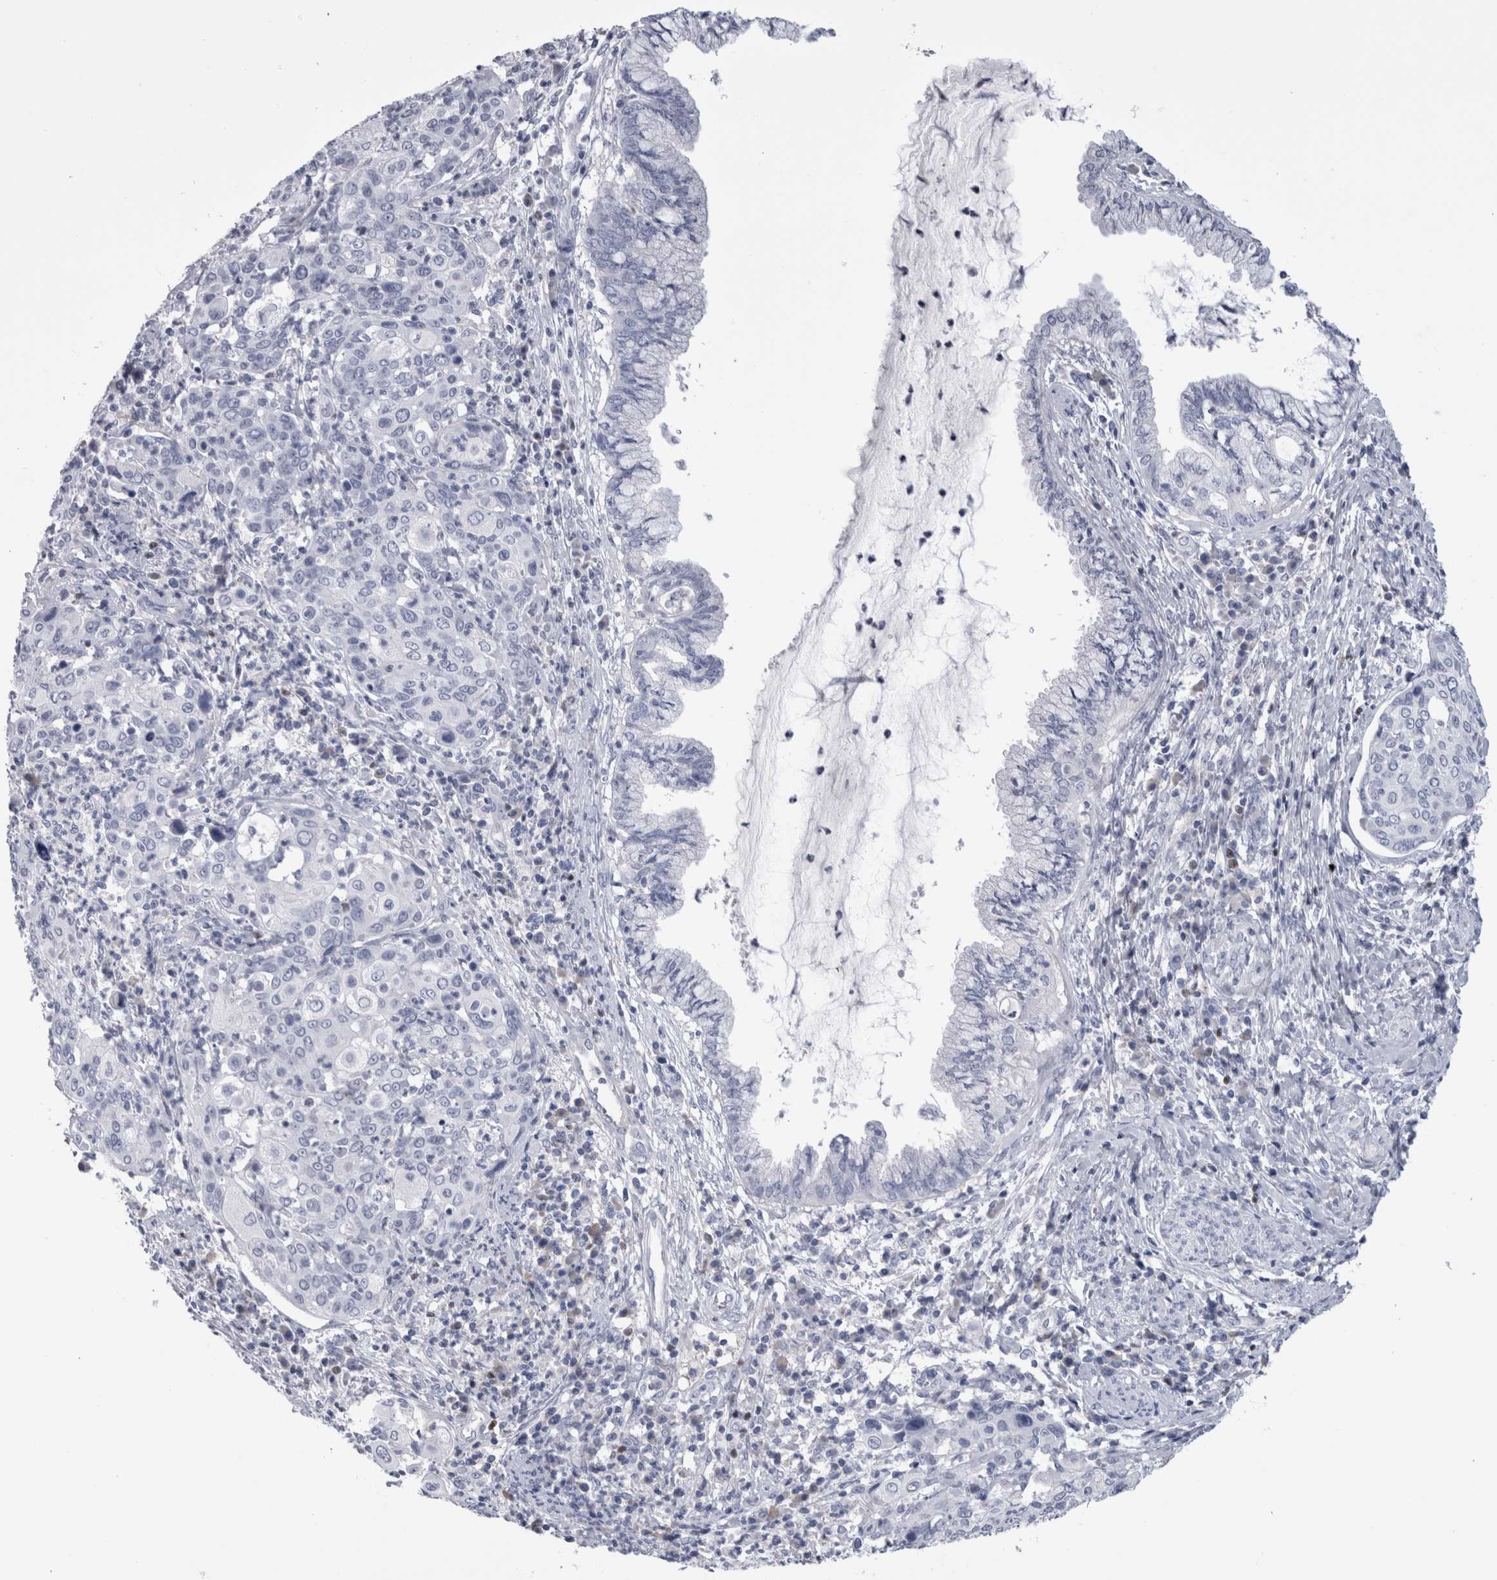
{"staining": {"intensity": "negative", "quantity": "none", "location": "none"}, "tissue": "cervical cancer", "cell_type": "Tumor cells", "image_type": "cancer", "snomed": [{"axis": "morphology", "description": "Squamous cell carcinoma, NOS"}, {"axis": "topography", "description": "Cervix"}], "caption": "Photomicrograph shows no protein positivity in tumor cells of cervical cancer (squamous cell carcinoma) tissue. (Immunohistochemistry, brightfield microscopy, high magnification).", "gene": "PAX5", "patient": {"sex": "female", "age": 40}}